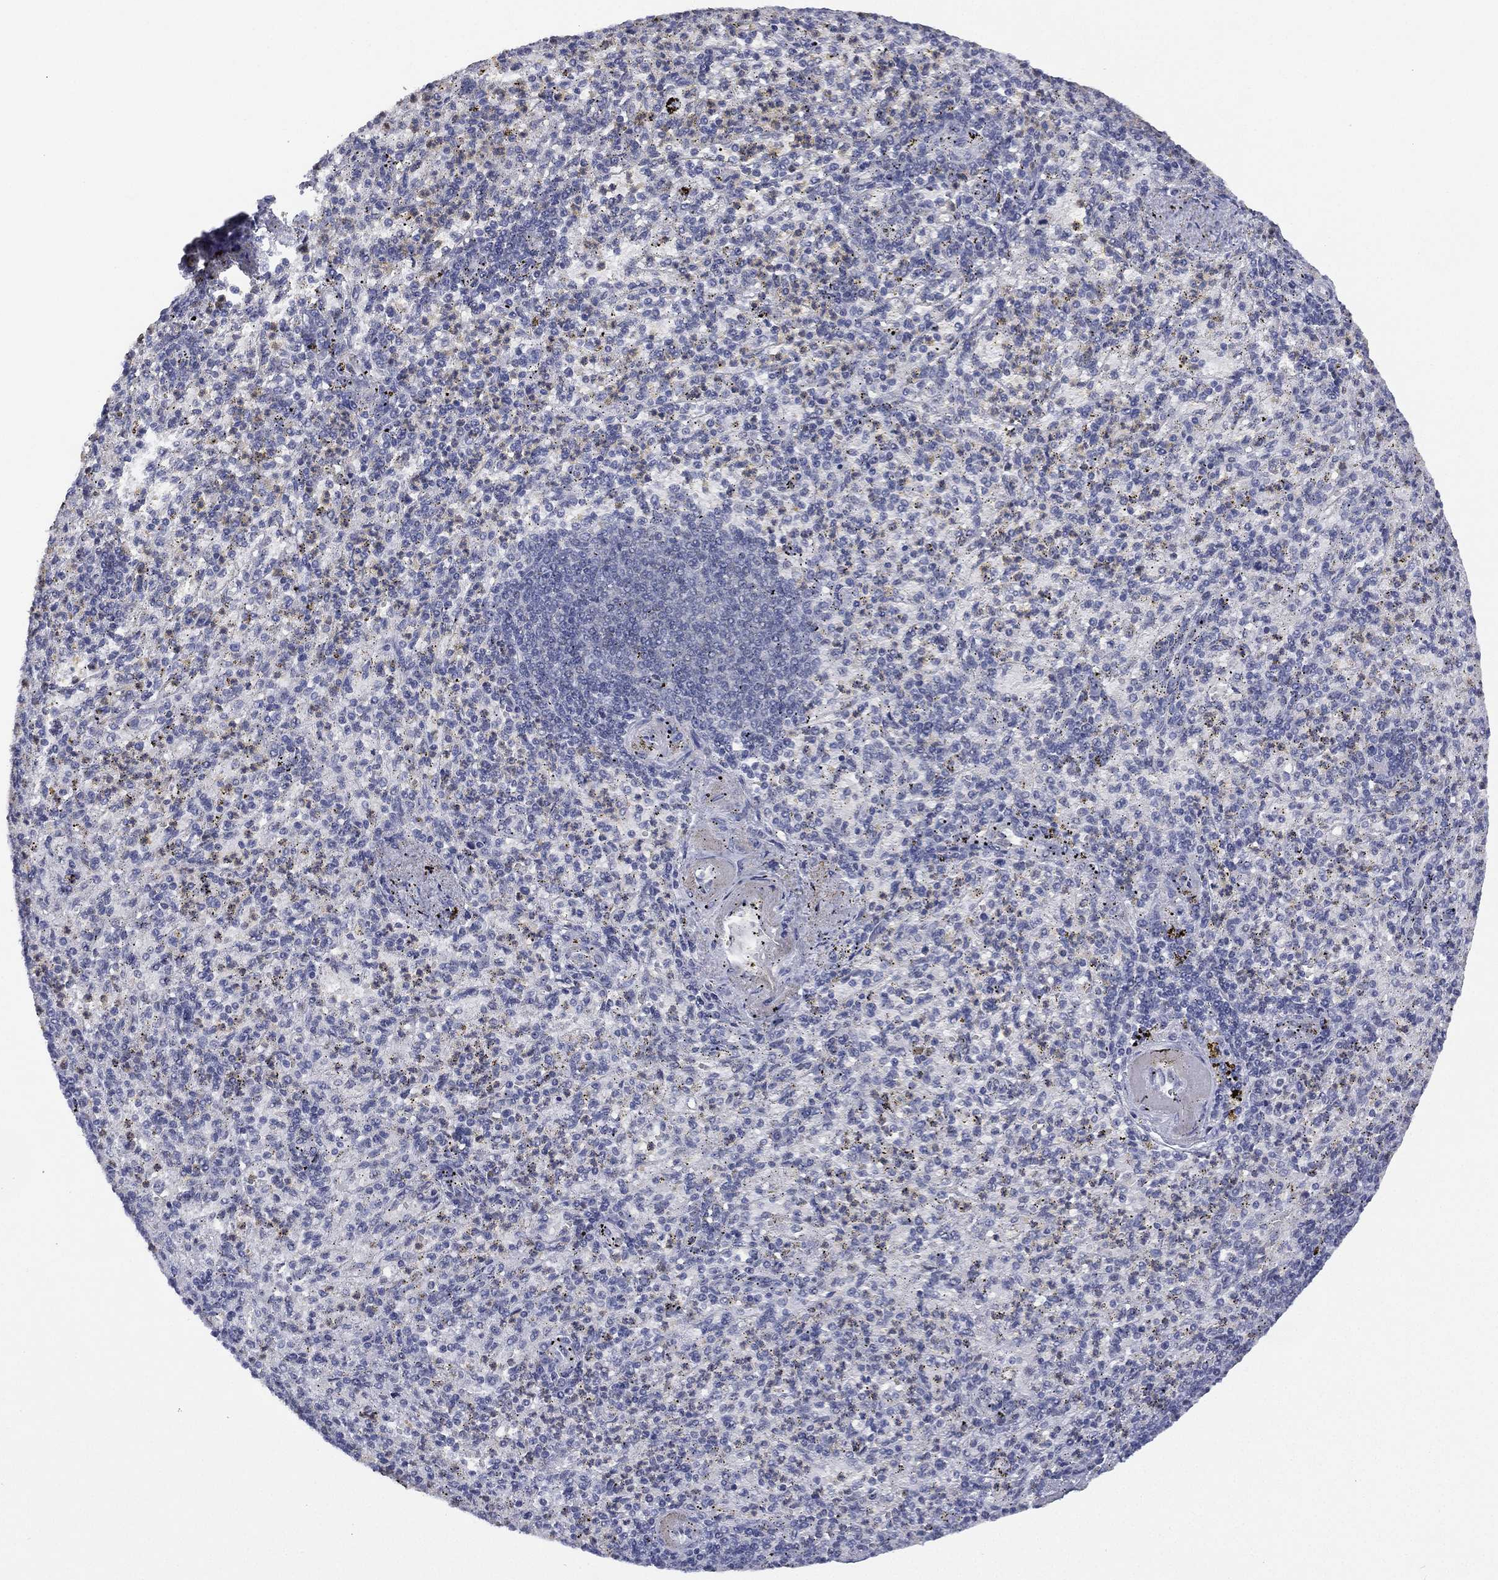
{"staining": {"intensity": "negative", "quantity": "none", "location": "none"}, "tissue": "spleen", "cell_type": "Cells in red pulp", "image_type": "normal", "snomed": [{"axis": "morphology", "description": "Normal tissue, NOS"}, {"axis": "topography", "description": "Spleen"}], "caption": "IHC histopathology image of normal spleen: spleen stained with DAB reveals no significant protein staining in cells in red pulp.", "gene": "ZNF711", "patient": {"sex": "female", "age": 74}}